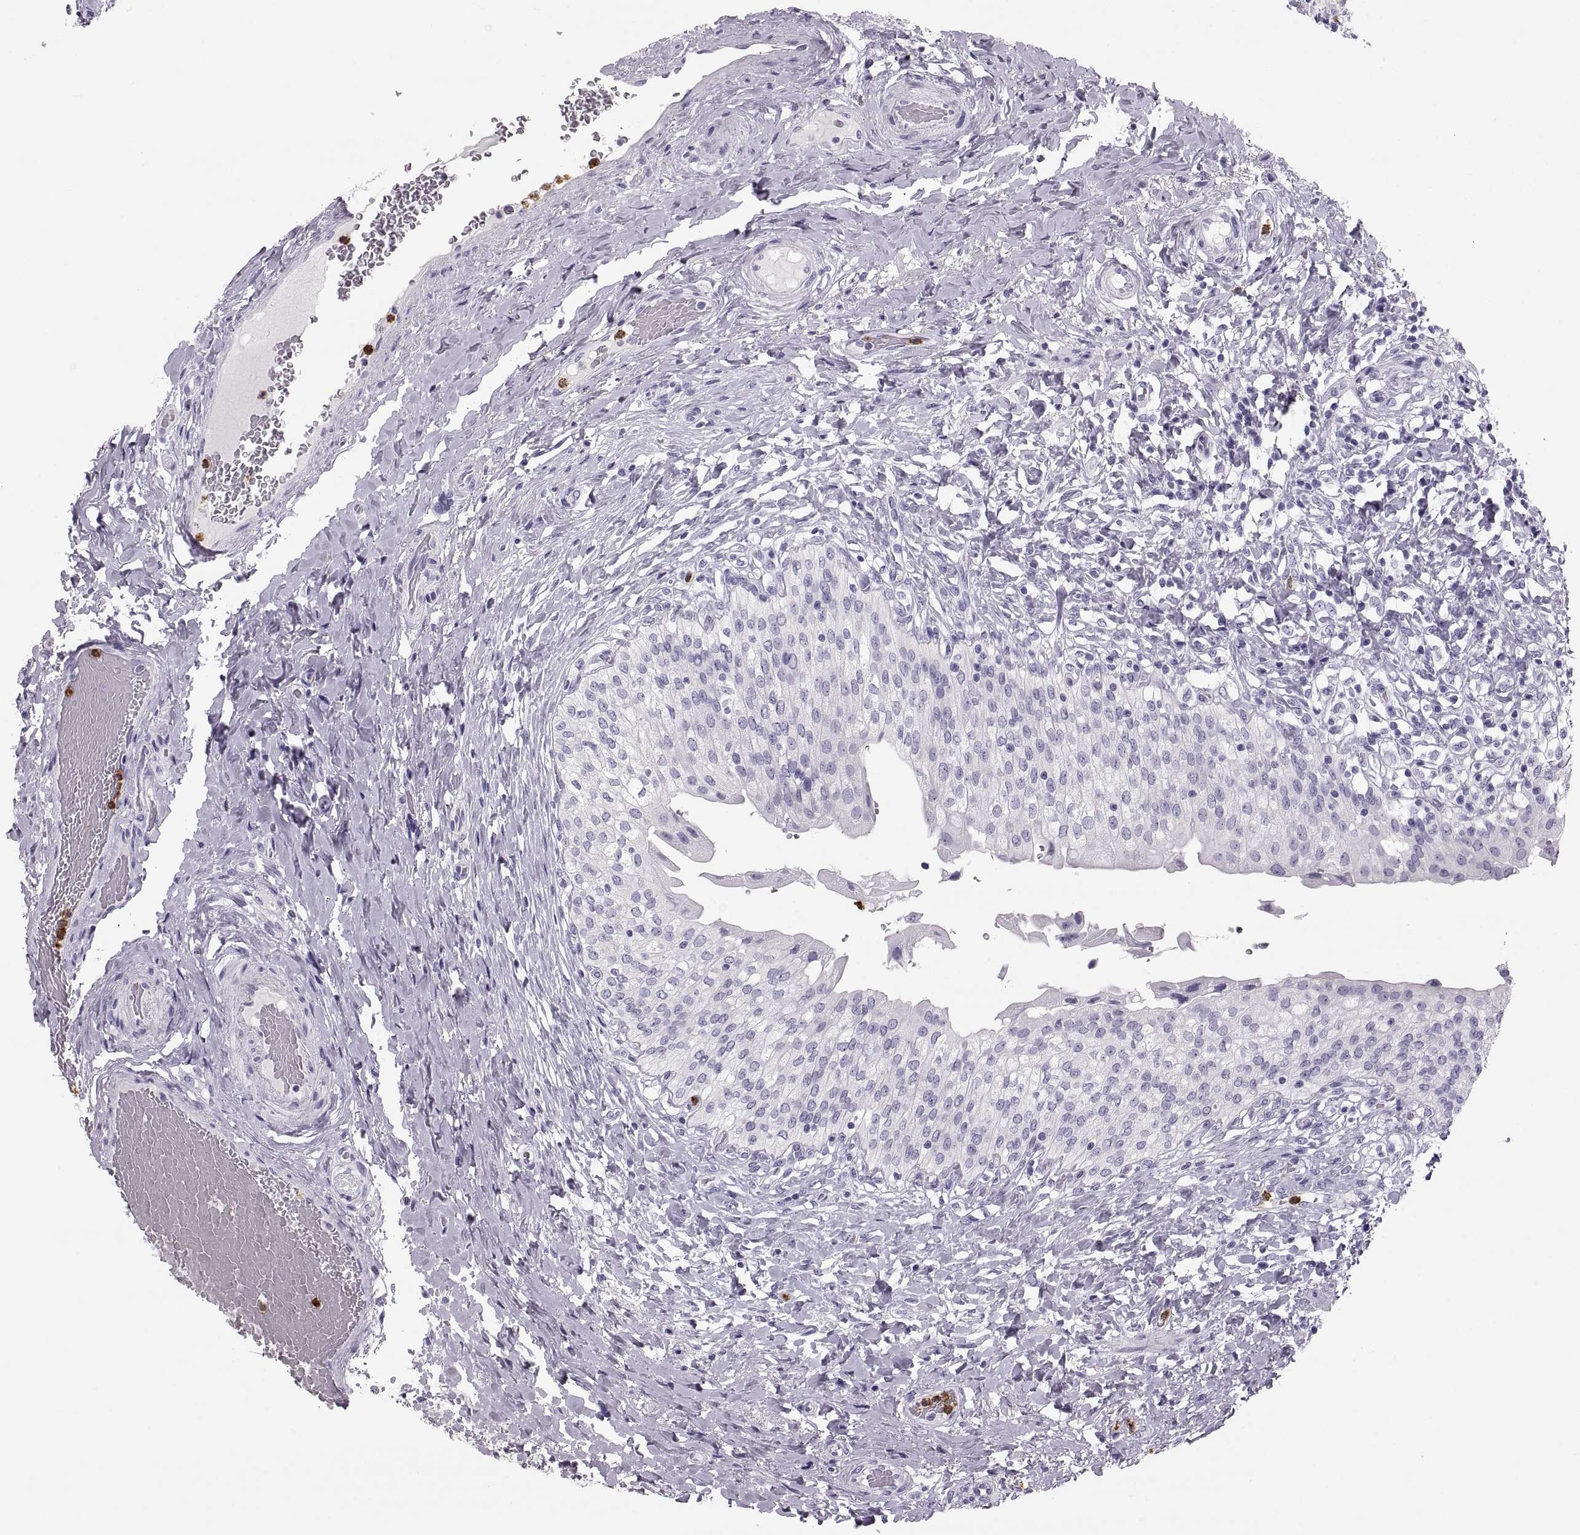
{"staining": {"intensity": "negative", "quantity": "none", "location": "none"}, "tissue": "urinary bladder", "cell_type": "Urothelial cells", "image_type": "normal", "snomed": [{"axis": "morphology", "description": "Normal tissue, NOS"}, {"axis": "morphology", "description": "Inflammation, NOS"}, {"axis": "topography", "description": "Urinary bladder"}], "caption": "Immunohistochemical staining of normal human urinary bladder demonstrates no significant positivity in urothelial cells.", "gene": "MILR1", "patient": {"sex": "male", "age": 64}}